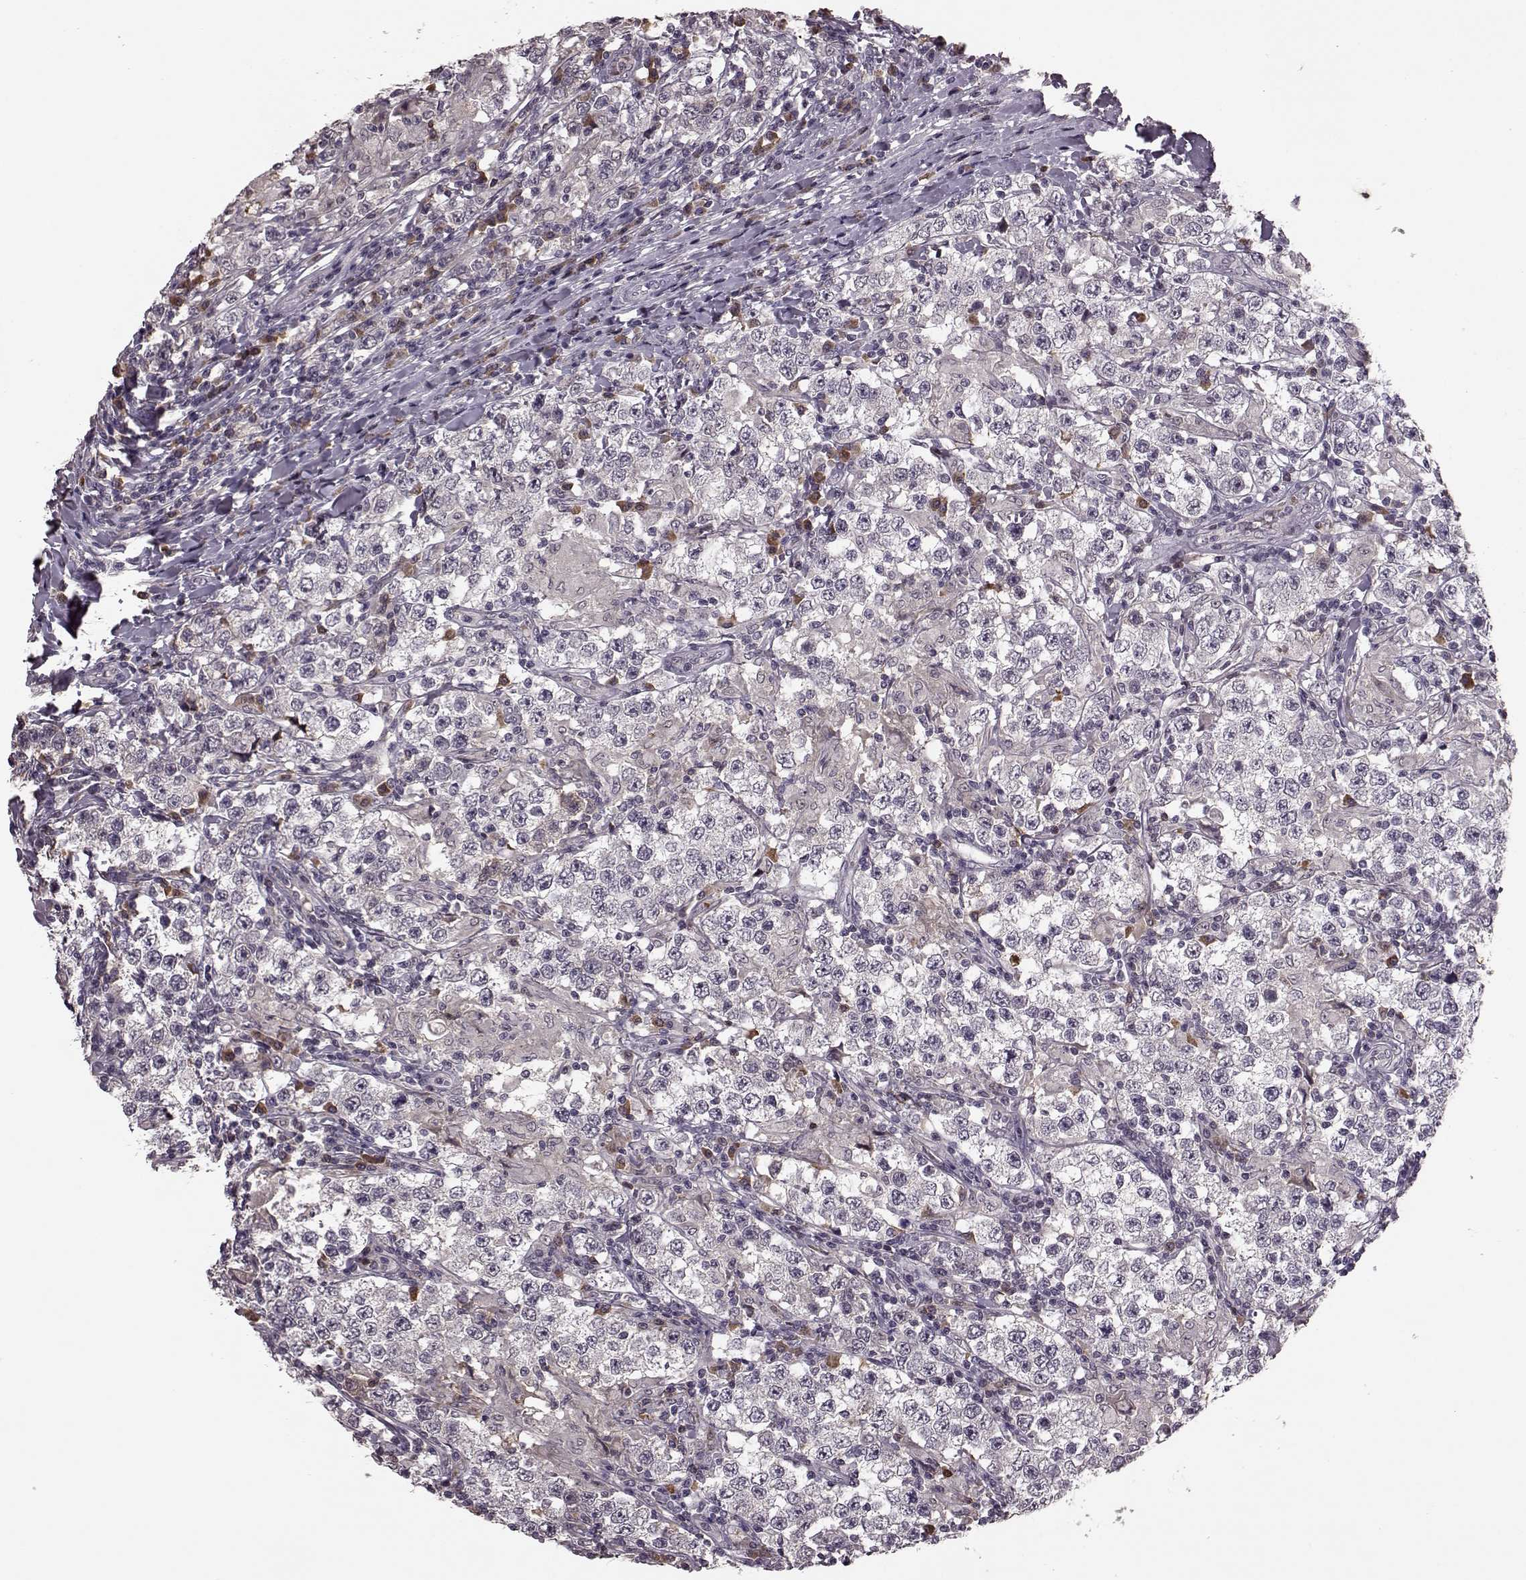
{"staining": {"intensity": "negative", "quantity": "none", "location": "none"}, "tissue": "testis cancer", "cell_type": "Tumor cells", "image_type": "cancer", "snomed": [{"axis": "morphology", "description": "Seminoma, NOS"}, {"axis": "morphology", "description": "Carcinoma, Embryonal, NOS"}, {"axis": "topography", "description": "Testis"}], "caption": "A photomicrograph of testis embryonal carcinoma stained for a protein shows no brown staining in tumor cells.", "gene": "NRL", "patient": {"sex": "male", "age": 41}}